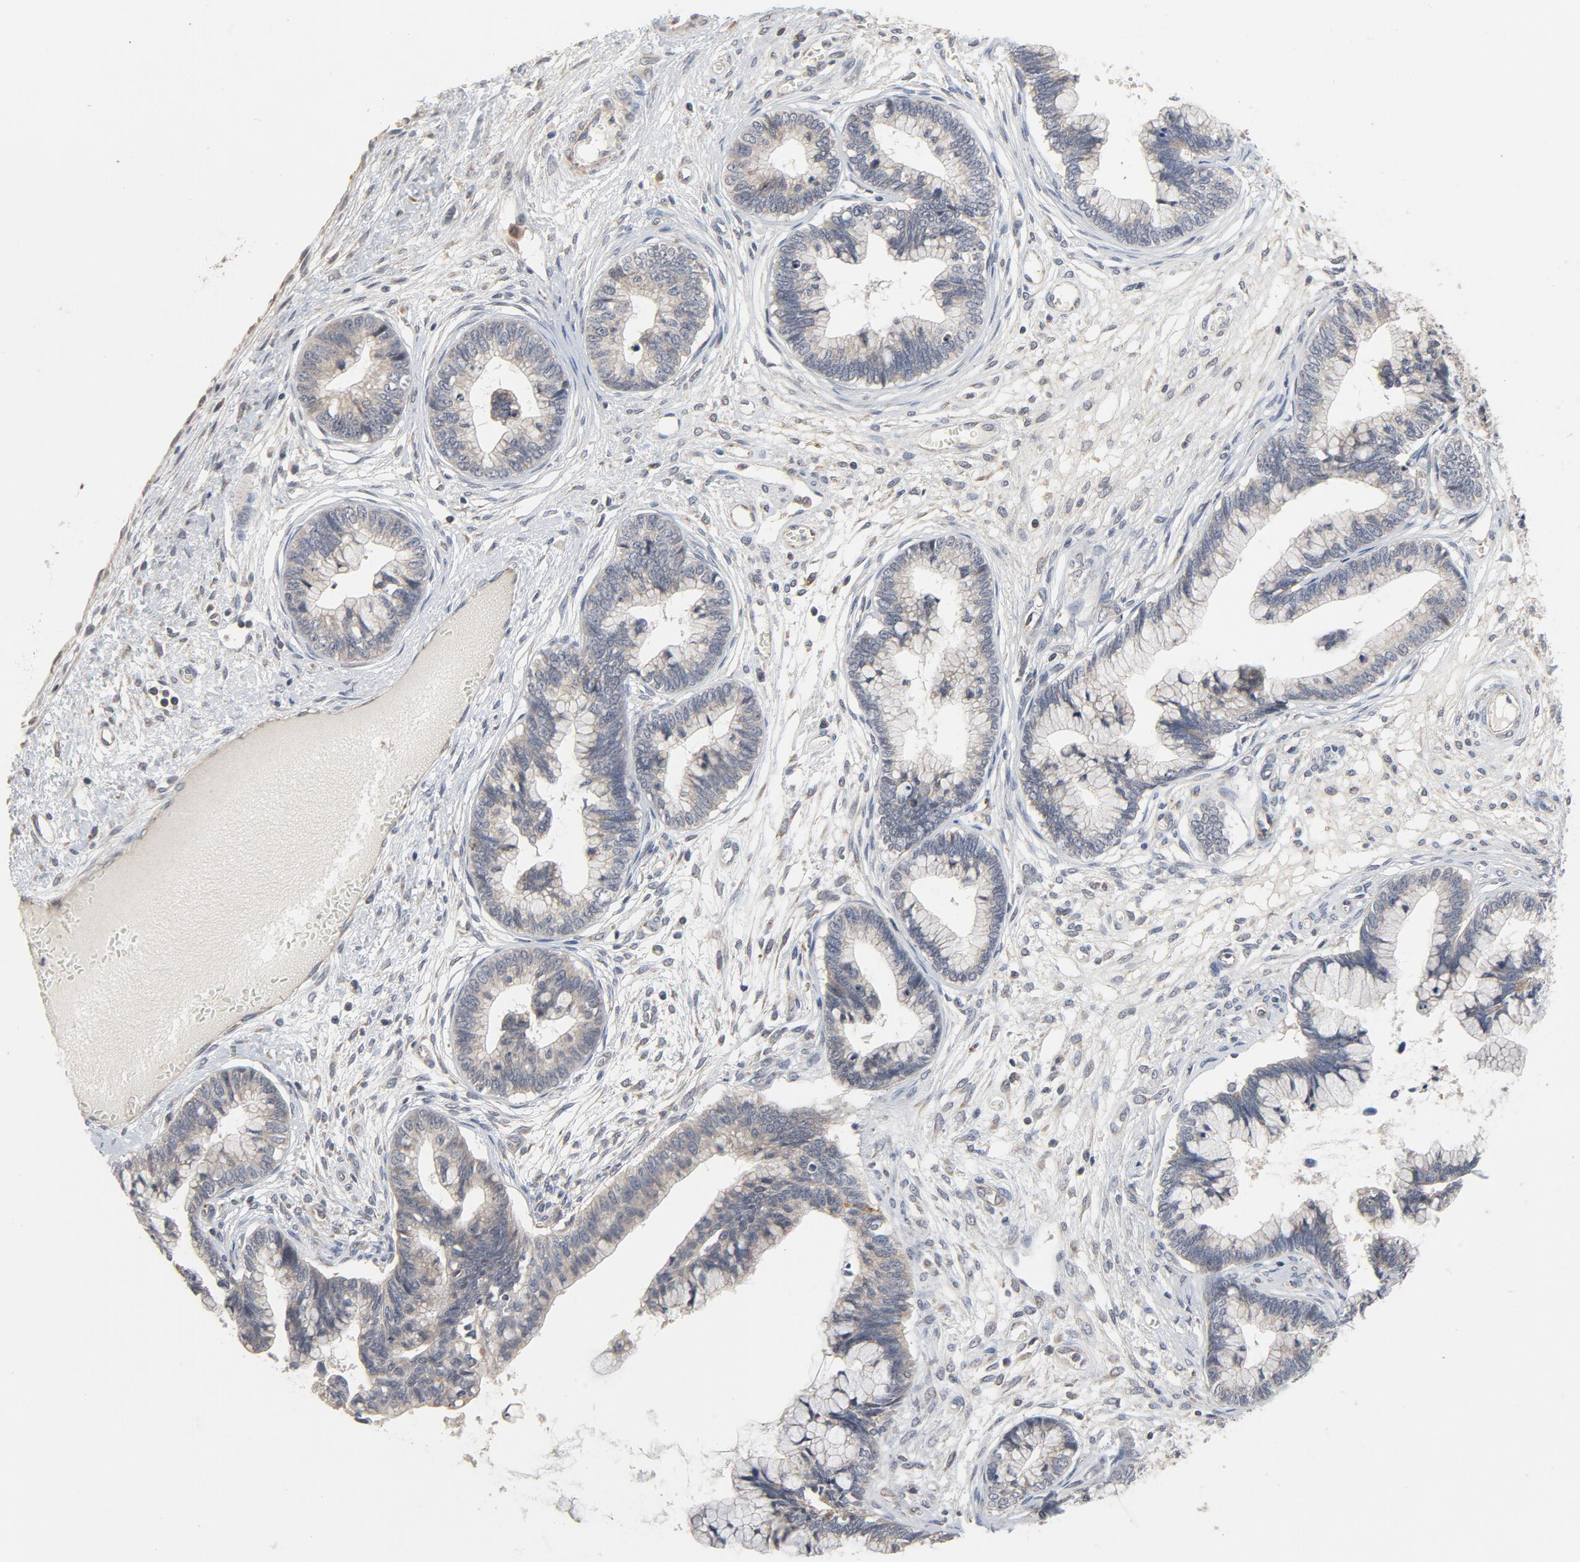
{"staining": {"intensity": "weak", "quantity": "25%-75%", "location": "cytoplasmic/membranous"}, "tissue": "cervical cancer", "cell_type": "Tumor cells", "image_type": "cancer", "snomed": [{"axis": "morphology", "description": "Adenocarcinoma, NOS"}, {"axis": "topography", "description": "Cervix"}], "caption": "There is low levels of weak cytoplasmic/membranous positivity in tumor cells of cervical cancer, as demonstrated by immunohistochemical staining (brown color).", "gene": "C14orf119", "patient": {"sex": "female", "age": 44}}